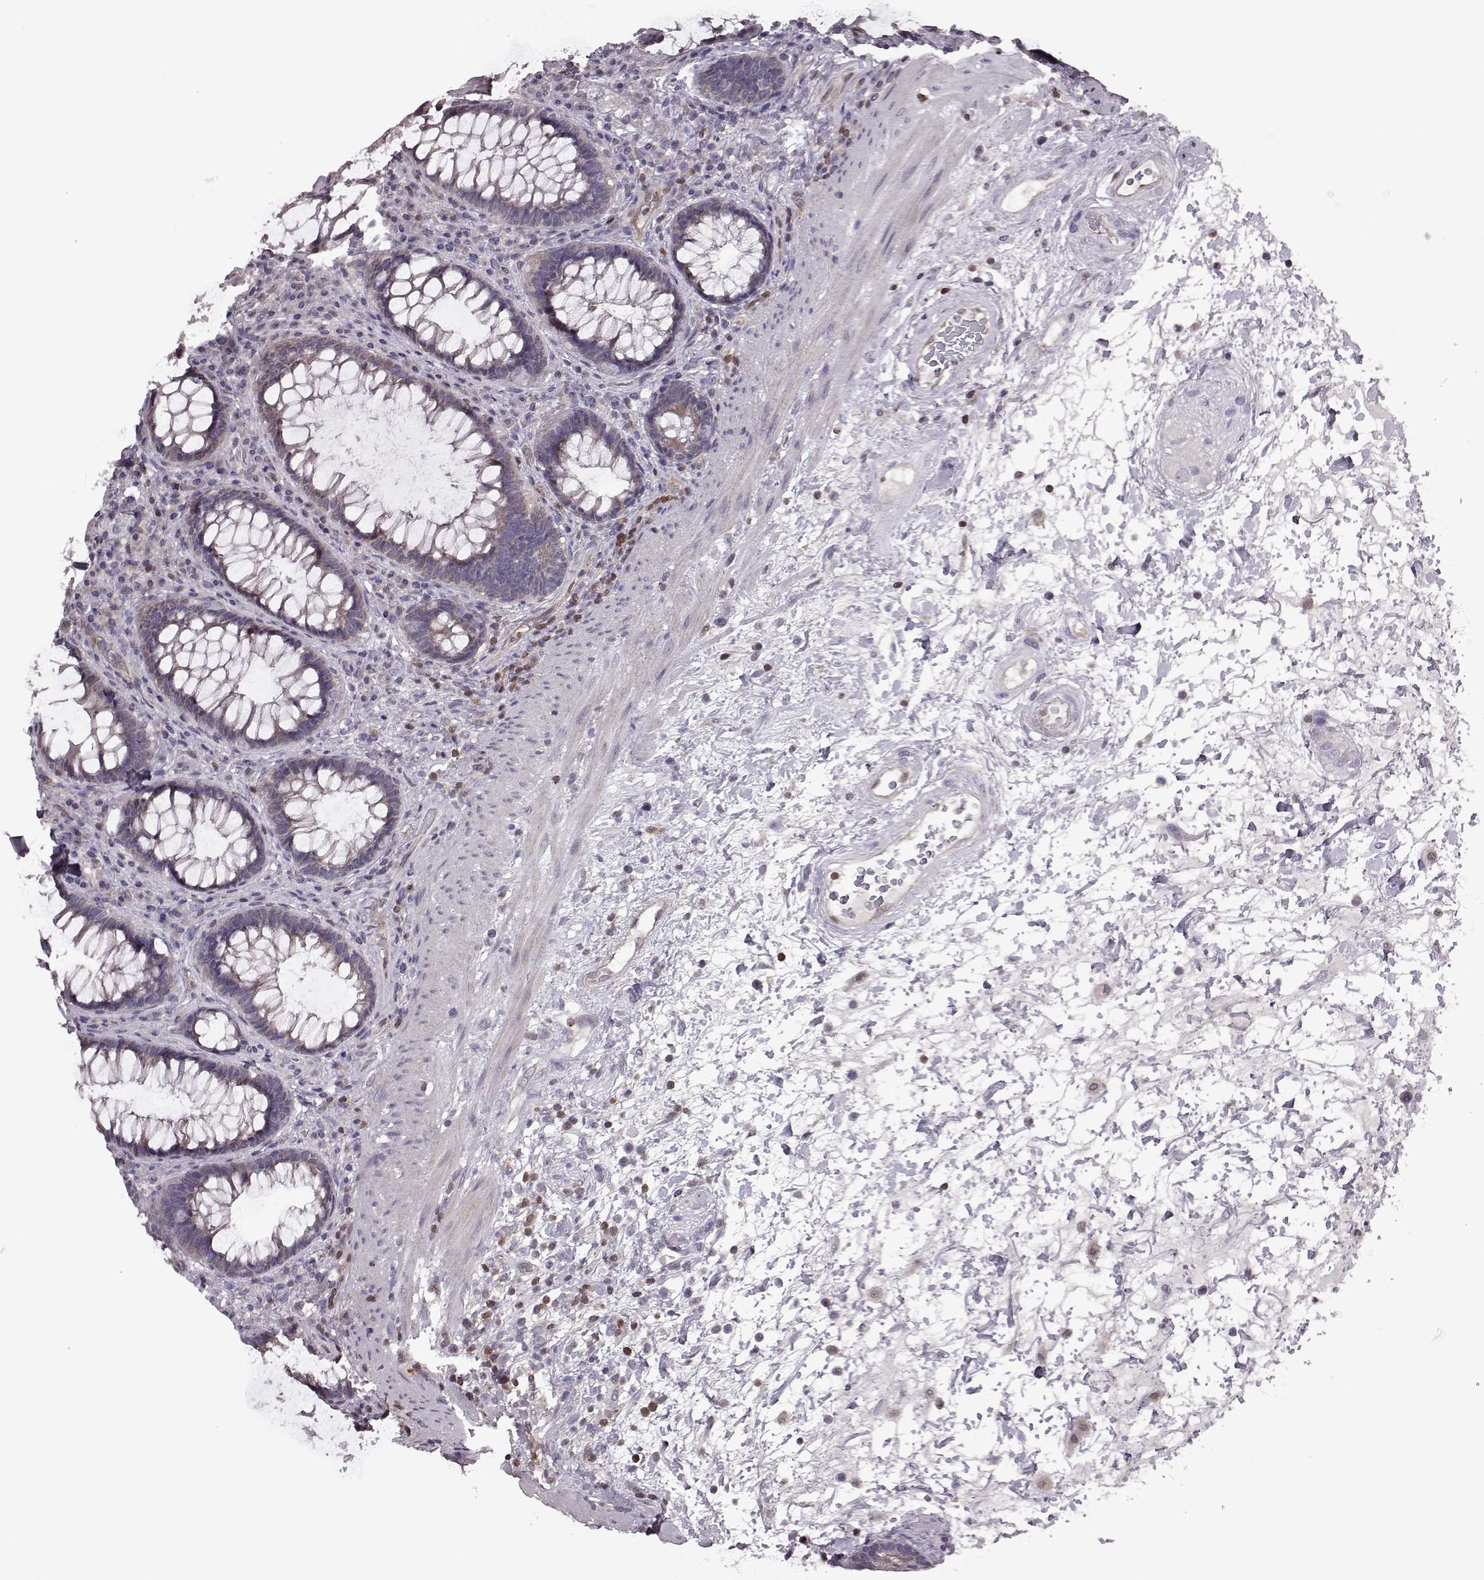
{"staining": {"intensity": "weak", "quantity": "<25%", "location": "cytoplasmic/membranous"}, "tissue": "rectum", "cell_type": "Glandular cells", "image_type": "normal", "snomed": [{"axis": "morphology", "description": "Normal tissue, NOS"}, {"axis": "topography", "description": "Rectum"}], "caption": "Image shows no protein expression in glandular cells of unremarkable rectum.", "gene": "CDC42SE1", "patient": {"sex": "male", "age": 72}}